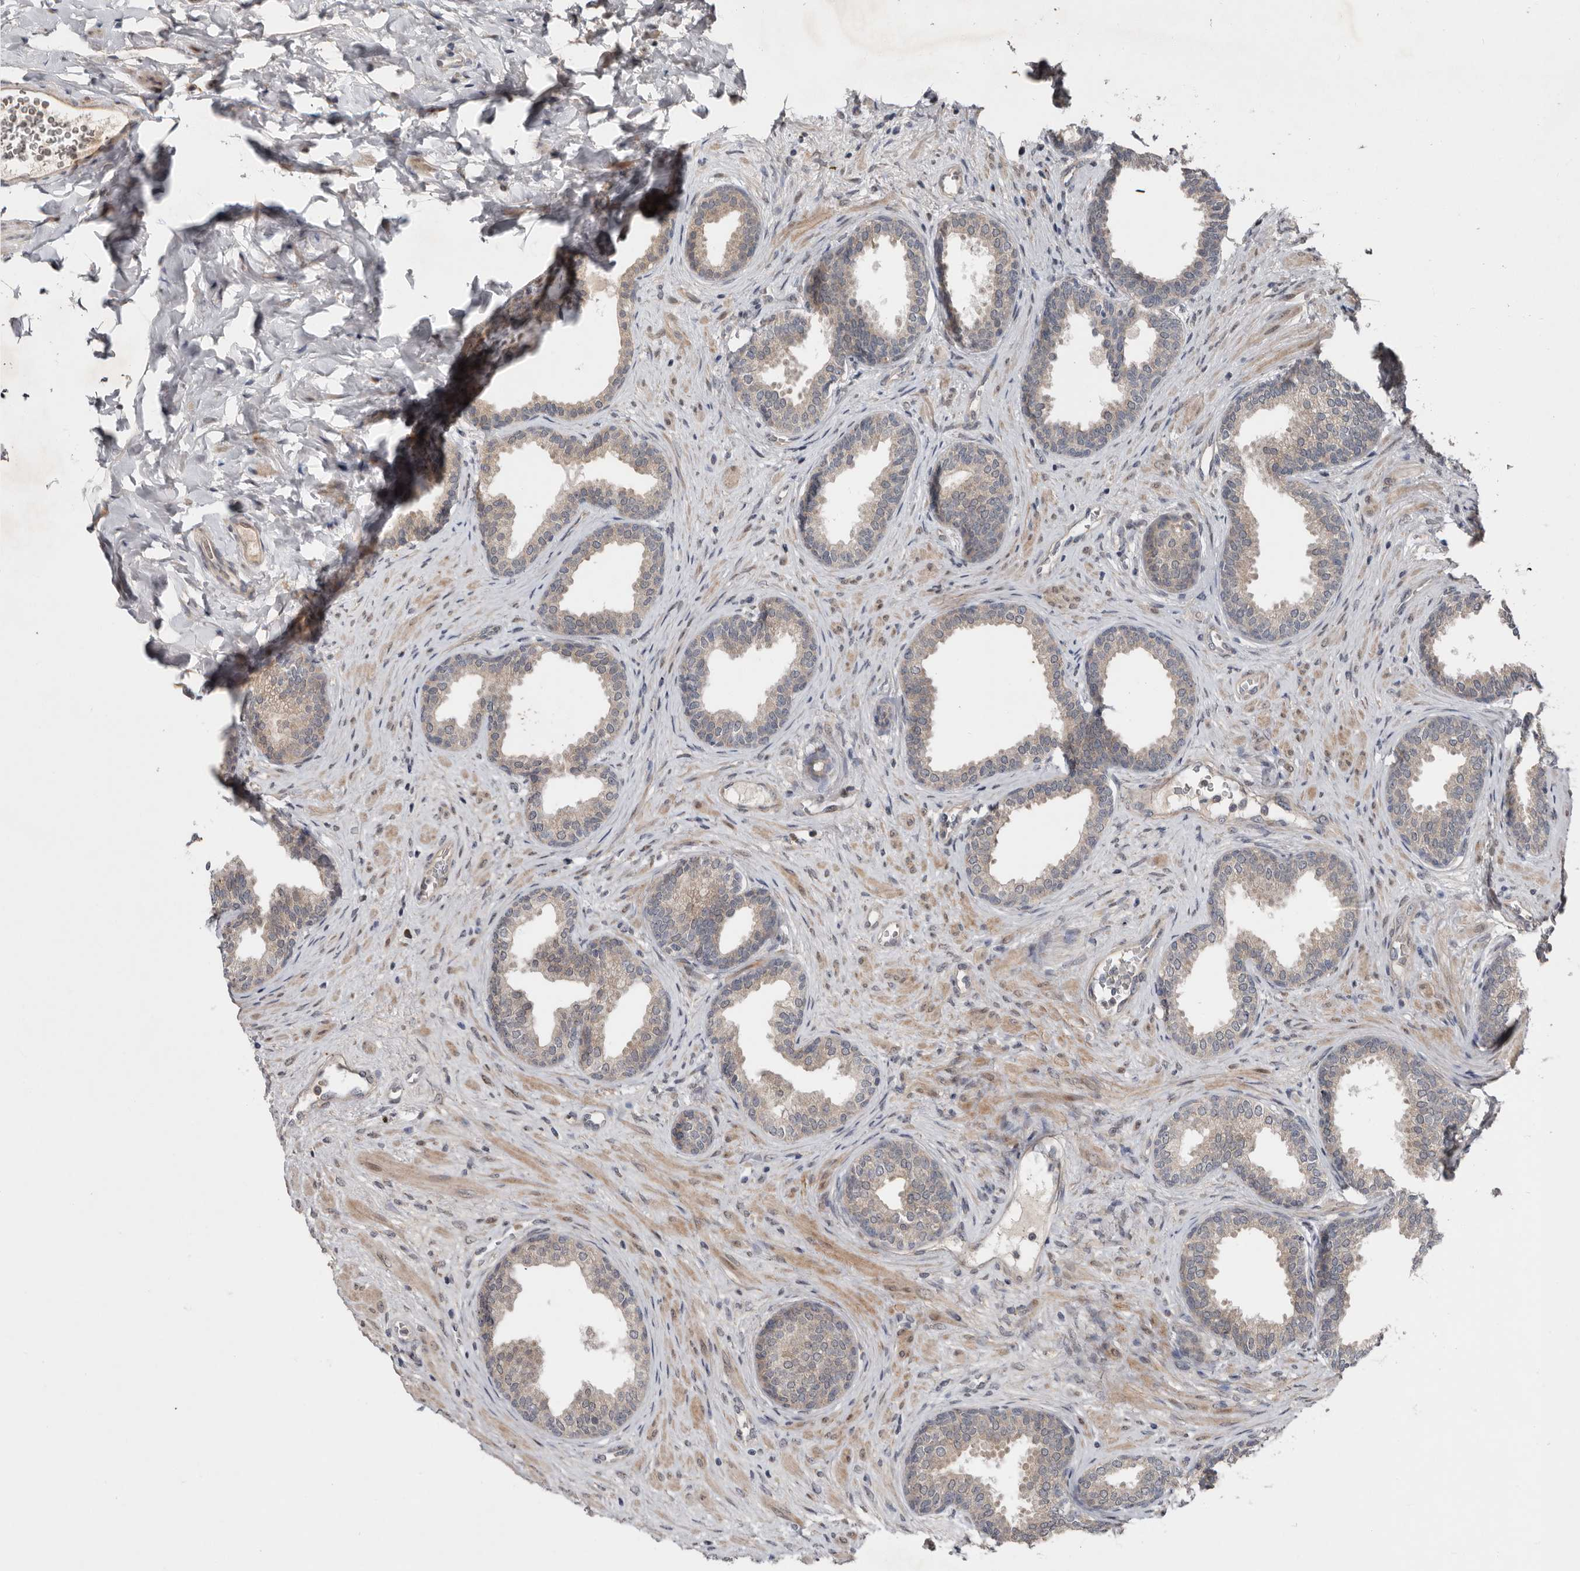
{"staining": {"intensity": "weak", "quantity": "25%-75%", "location": "cytoplasmic/membranous"}, "tissue": "prostate", "cell_type": "Glandular cells", "image_type": "normal", "snomed": [{"axis": "morphology", "description": "Normal tissue, NOS"}, {"axis": "topography", "description": "Prostate"}], "caption": "Glandular cells demonstrate low levels of weak cytoplasmic/membranous expression in approximately 25%-75% of cells in unremarkable prostate.", "gene": "CHML", "patient": {"sex": "male", "age": 76}}